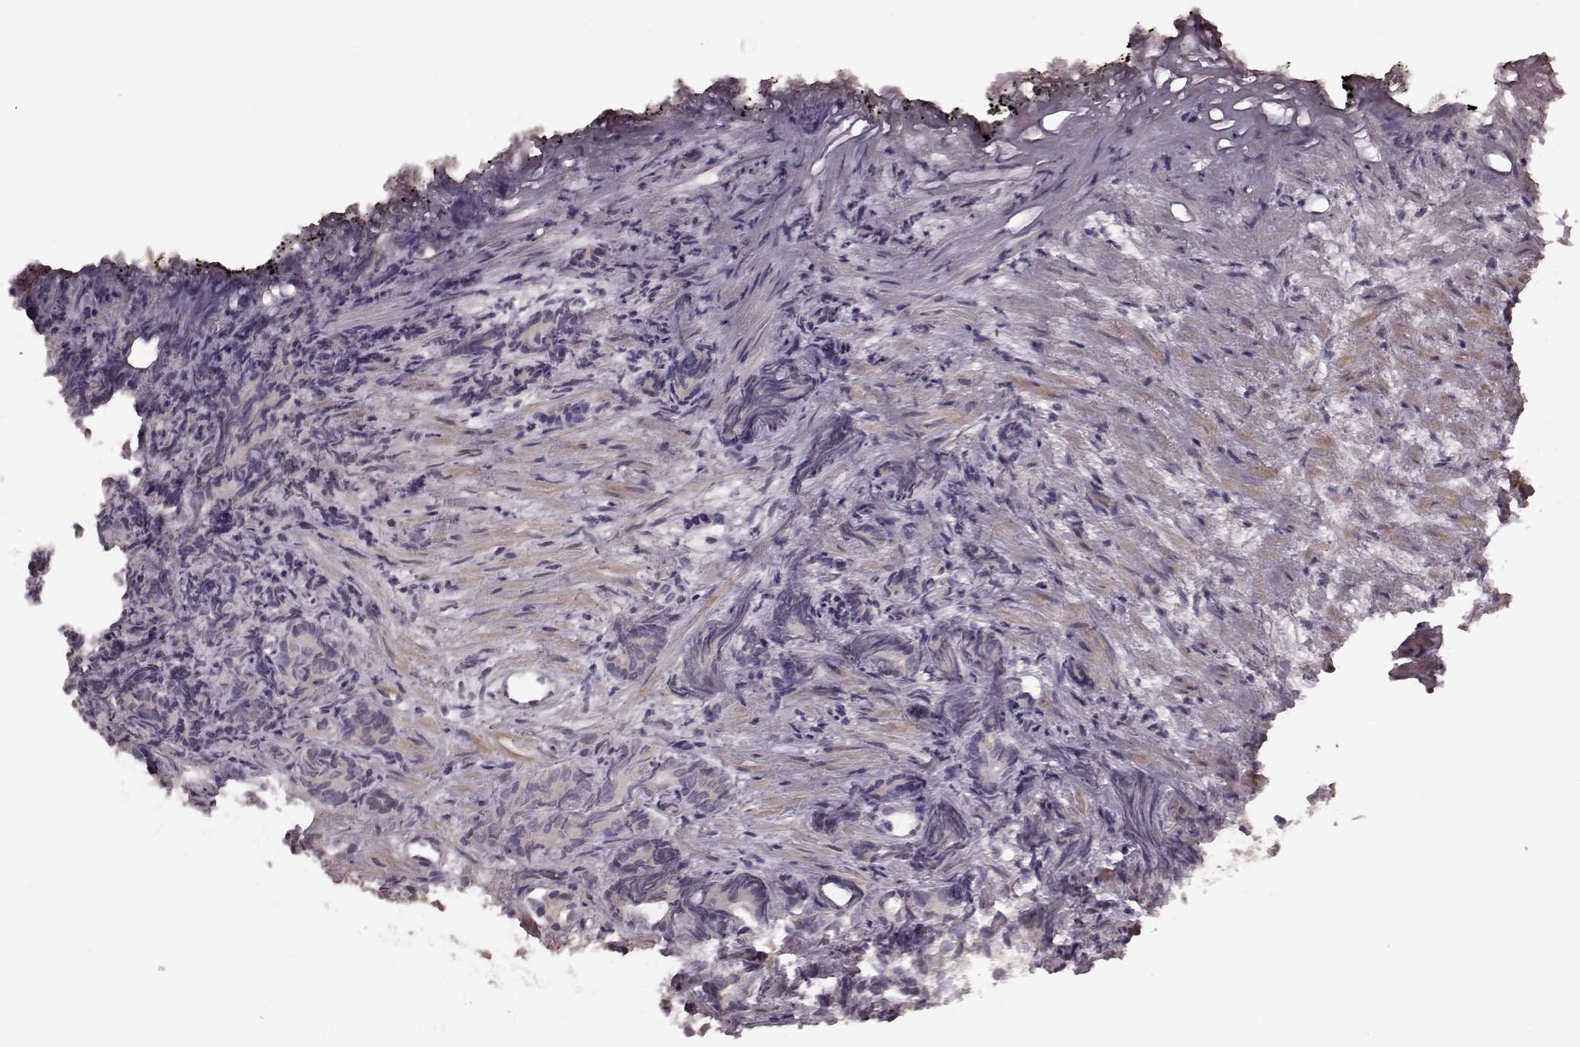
{"staining": {"intensity": "negative", "quantity": "none", "location": "none"}, "tissue": "prostate cancer", "cell_type": "Tumor cells", "image_type": "cancer", "snomed": [{"axis": "morphology", "description": "Adenocarcinoma, High grade"}, {"axis": "topography", "description": "Prostate"}], "caption": "The micrograph demonstrates no staining of tumor cells in prostate cancer (adenocarcinoma (high-grade)).", "gene": "PLCB4", "patient": {"sex": "male", "age": 84}}